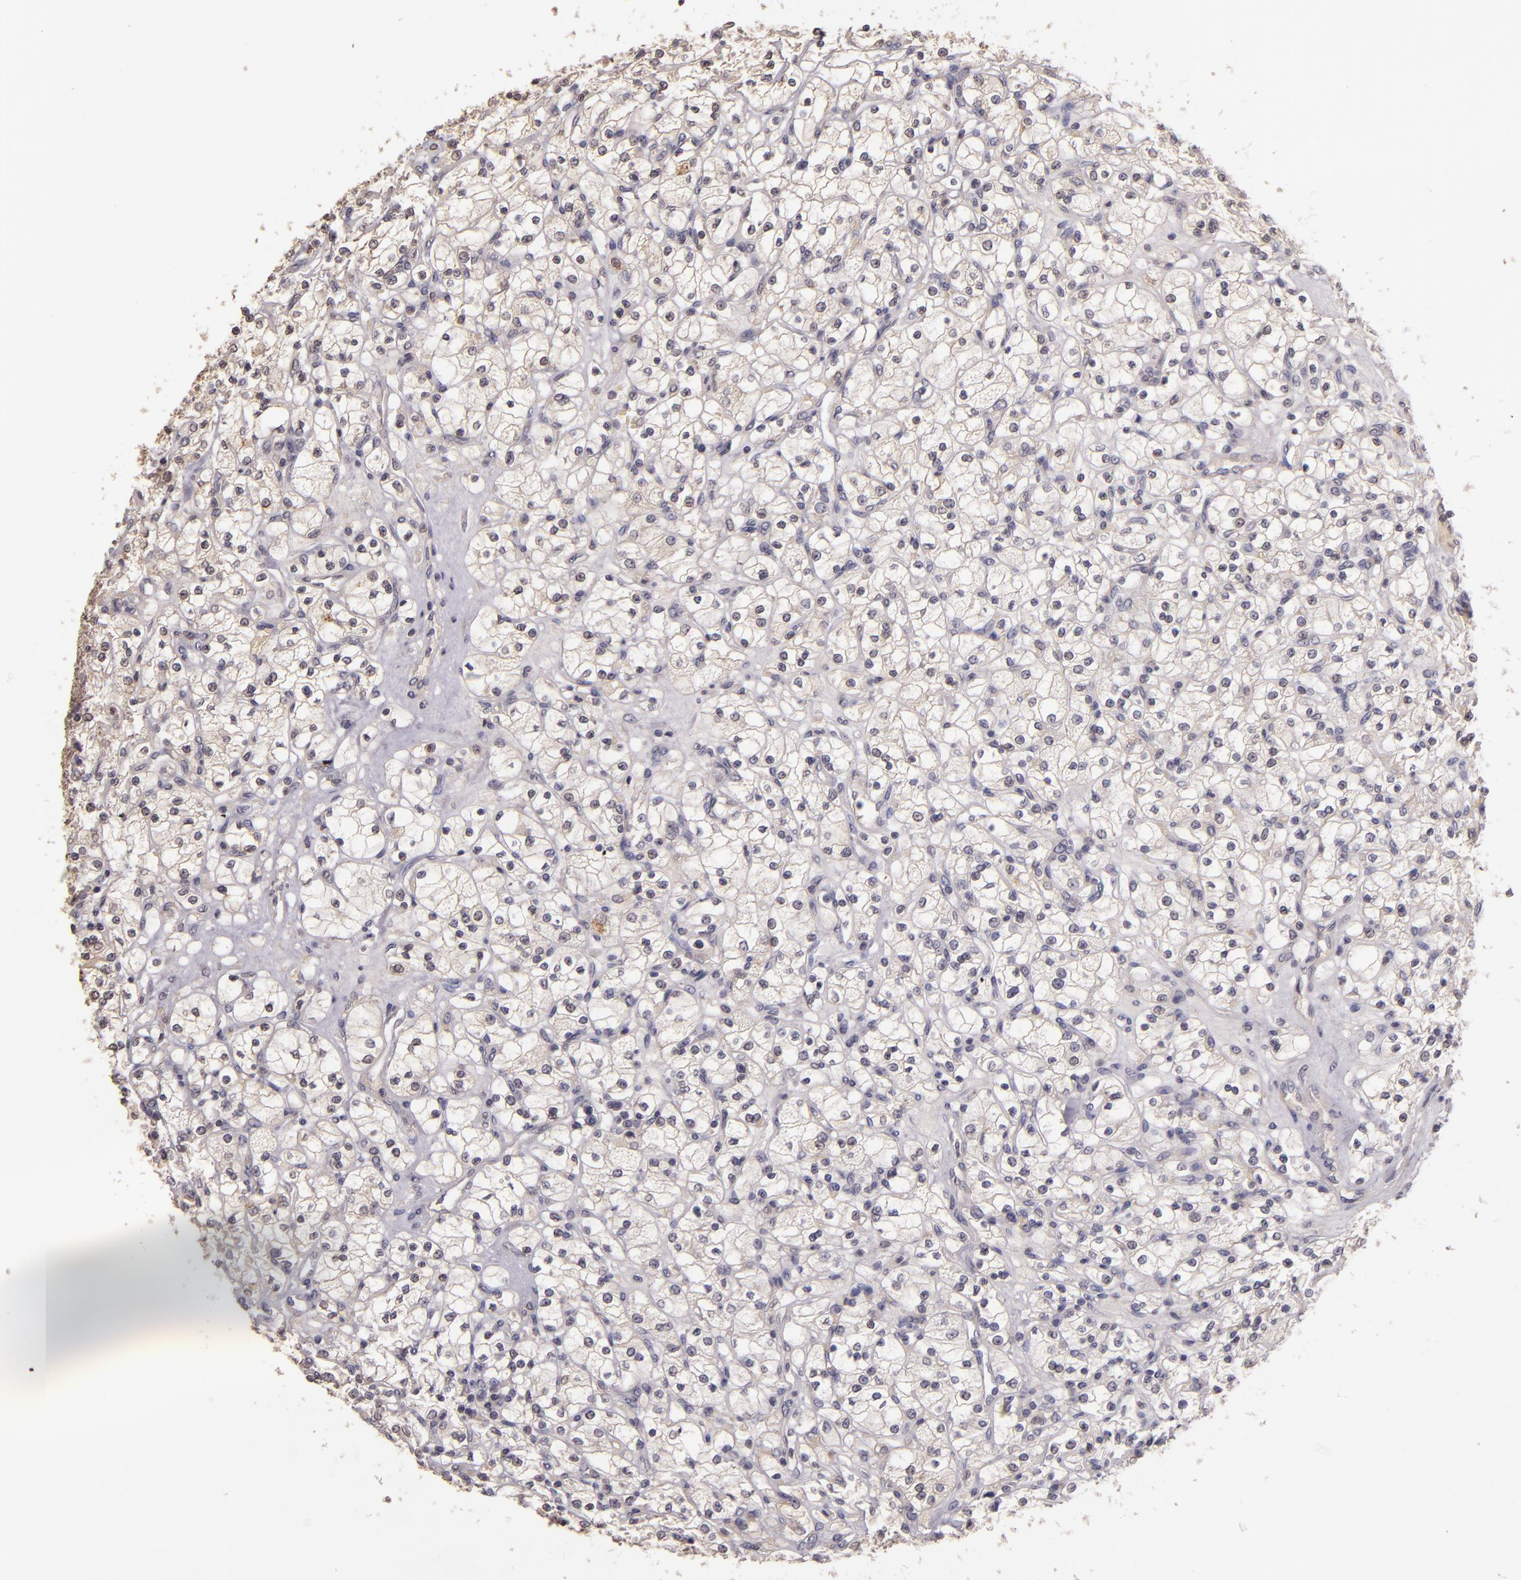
{"staining": {"intensity": "negative", "quantity": "none", "location": "none"}, "tissue": "renal cancer", "cell_type": "Tumor cells", "image_type": "cancer", "snomed": [{"axis": "morphology", "description": "Adenocarcinoma, NOS"}, {"axis": "topography", "description": "Kidney"}], "caption": "High power microscopy micrograph of an immunohistochemistry (IHC) photomicrograph of renal cancer, revealing no significant staining in tumor cells.", "gene": "ABL1", "patient": {"sex": "female", "age": 83}}